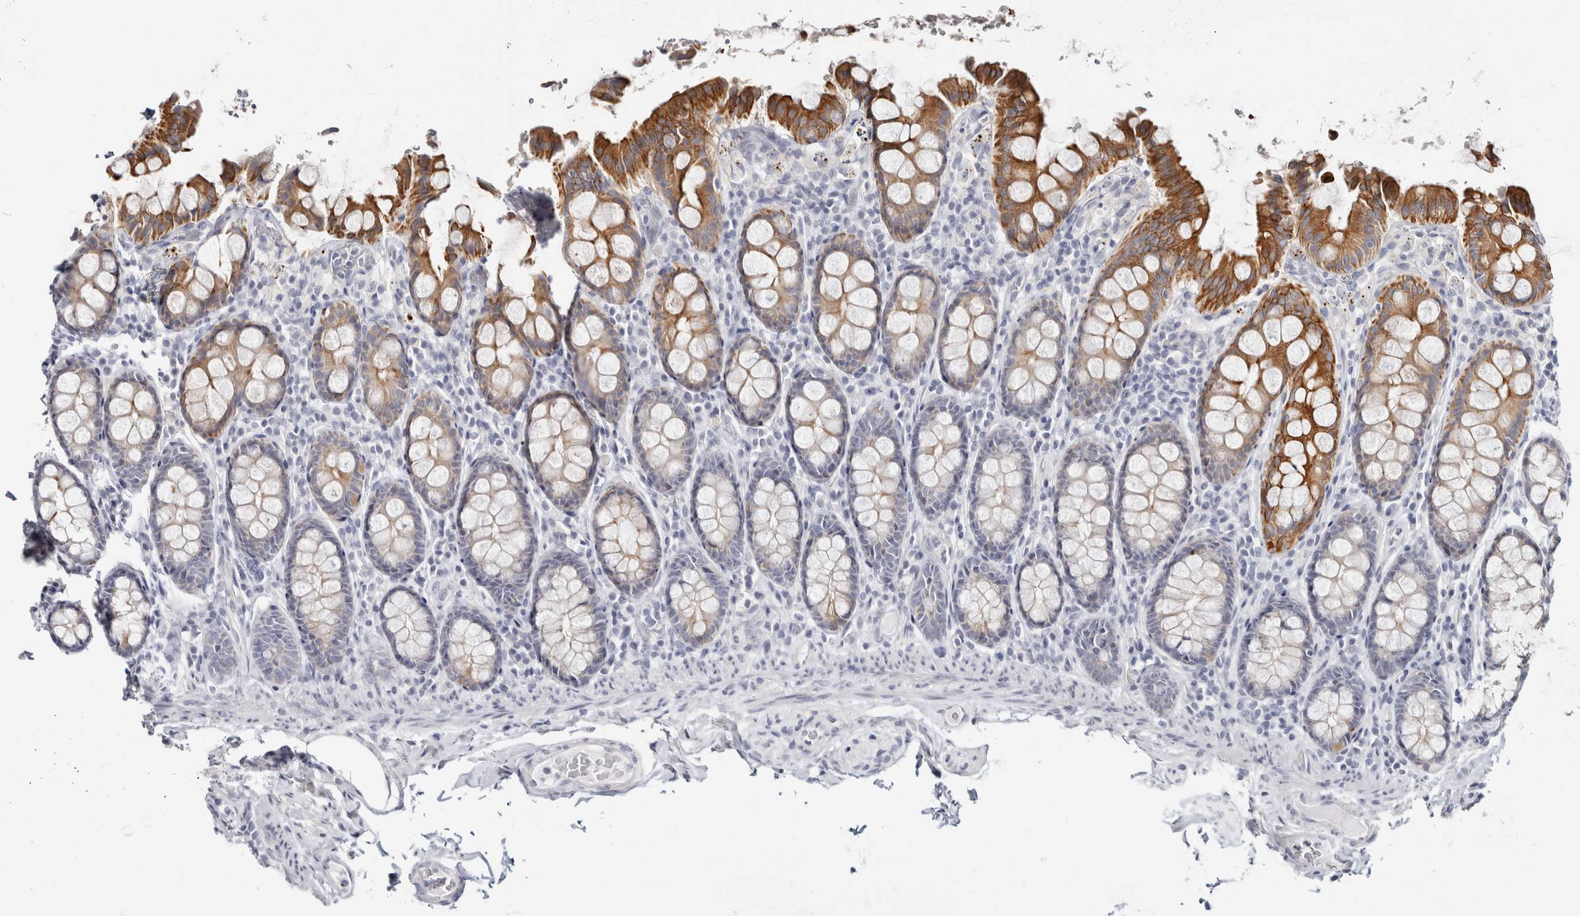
{"staining": {"intensity": "negative", "quantity": "none", "location": "none"}, "tissue": "colon", "cell_type": "Endothelial cells", "image_type": "normal", "snomed": [{"axis": "morphology", "description": "Normal tissue, NOS"}, {"axis": "topography", "description": "Colon"}, {"axis": "topography", "description": "Peripheral nerve tissue"}], "caption": "Immunohistochemical staining of normal colon reveals no significant expression in endothelial cells.", "gene": "RPH3AL", "patient": {"sex": "female", "age": 61}}